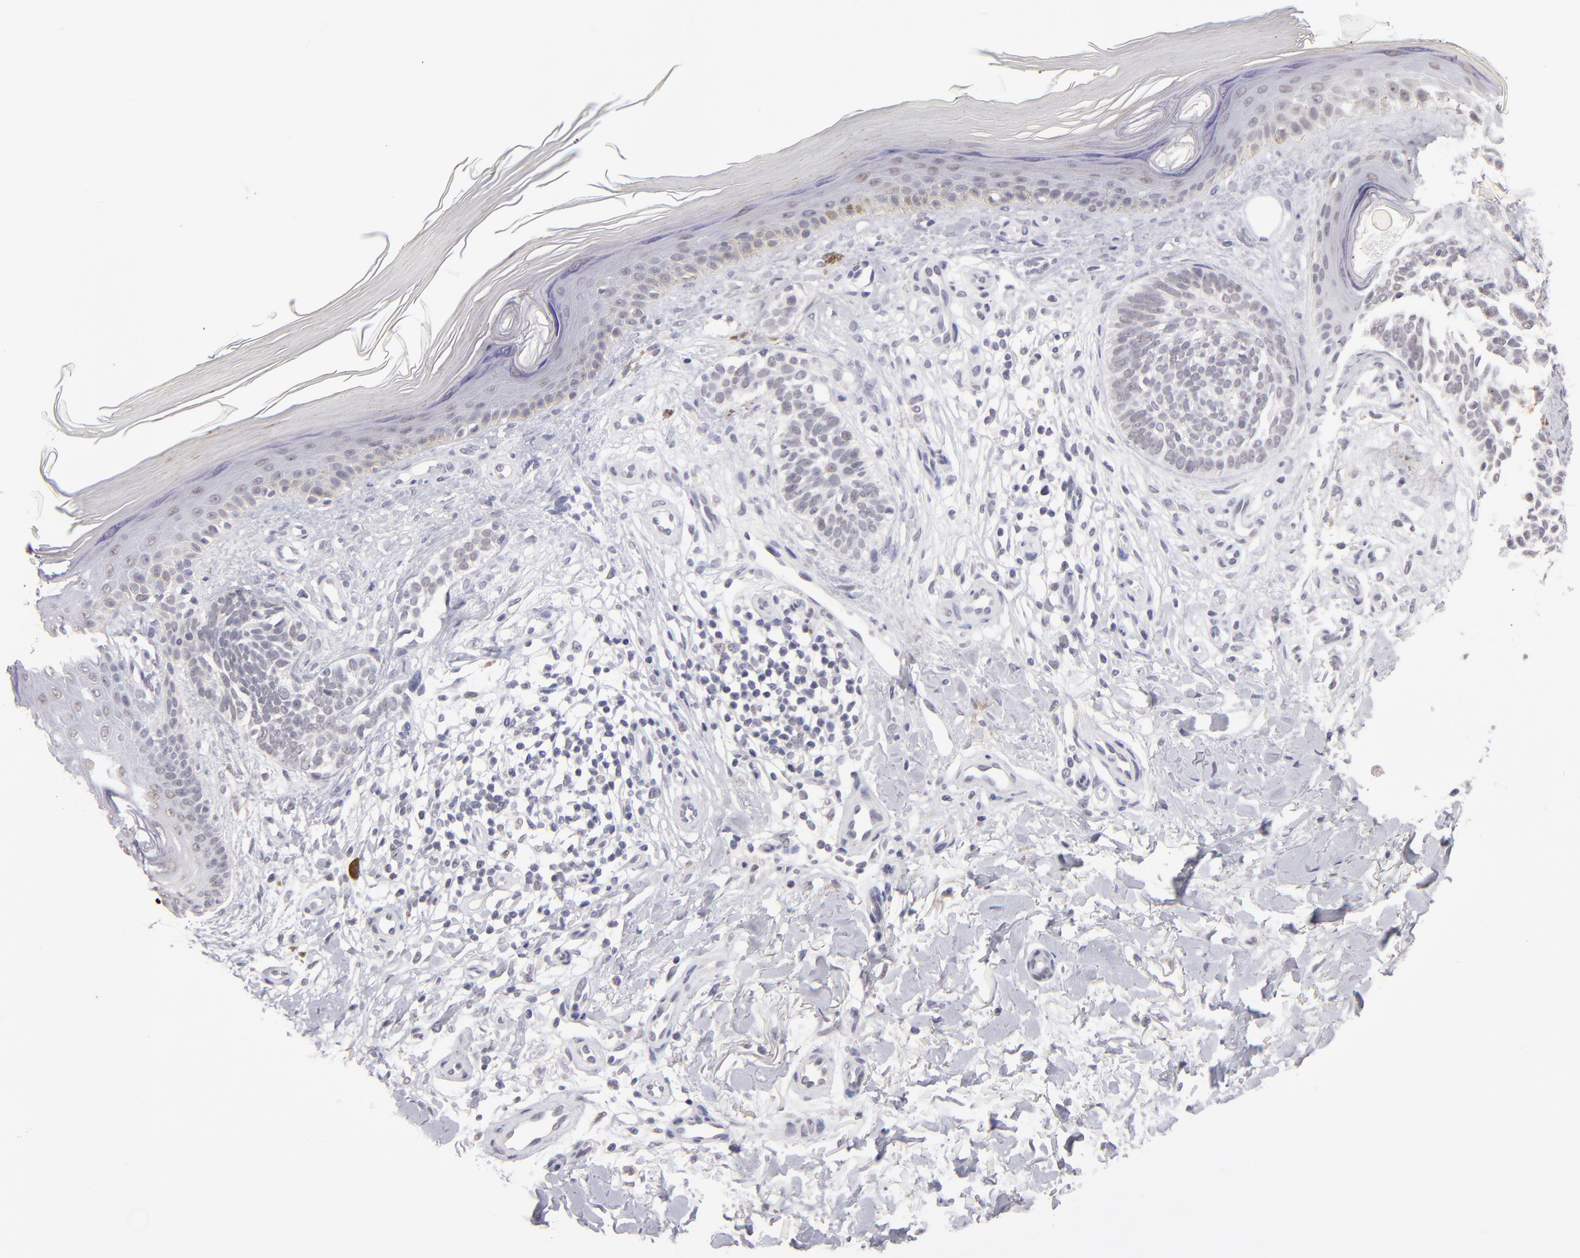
{"staining": {"intensity": "weak", "quantity": "25%-75%", "location": "nuclear"}, "tissue": "skin cancer", "cell_type": "Tumor cells", "image_type": "cancer", "snomed": [{"axis": "morphology", "description": "Normal tissue, NOS"}, {"axis": "morphology", "description": "Basal cell carcinoma"}, {"axis": "topography", "description": "Skin"}], "caption": "A brown stain shows weak nuclear positivity of a protein in skin basal cell carcinoma tumor cells.", "gene": "TEX11", "patient": {"sex": "female", "age": 58}}